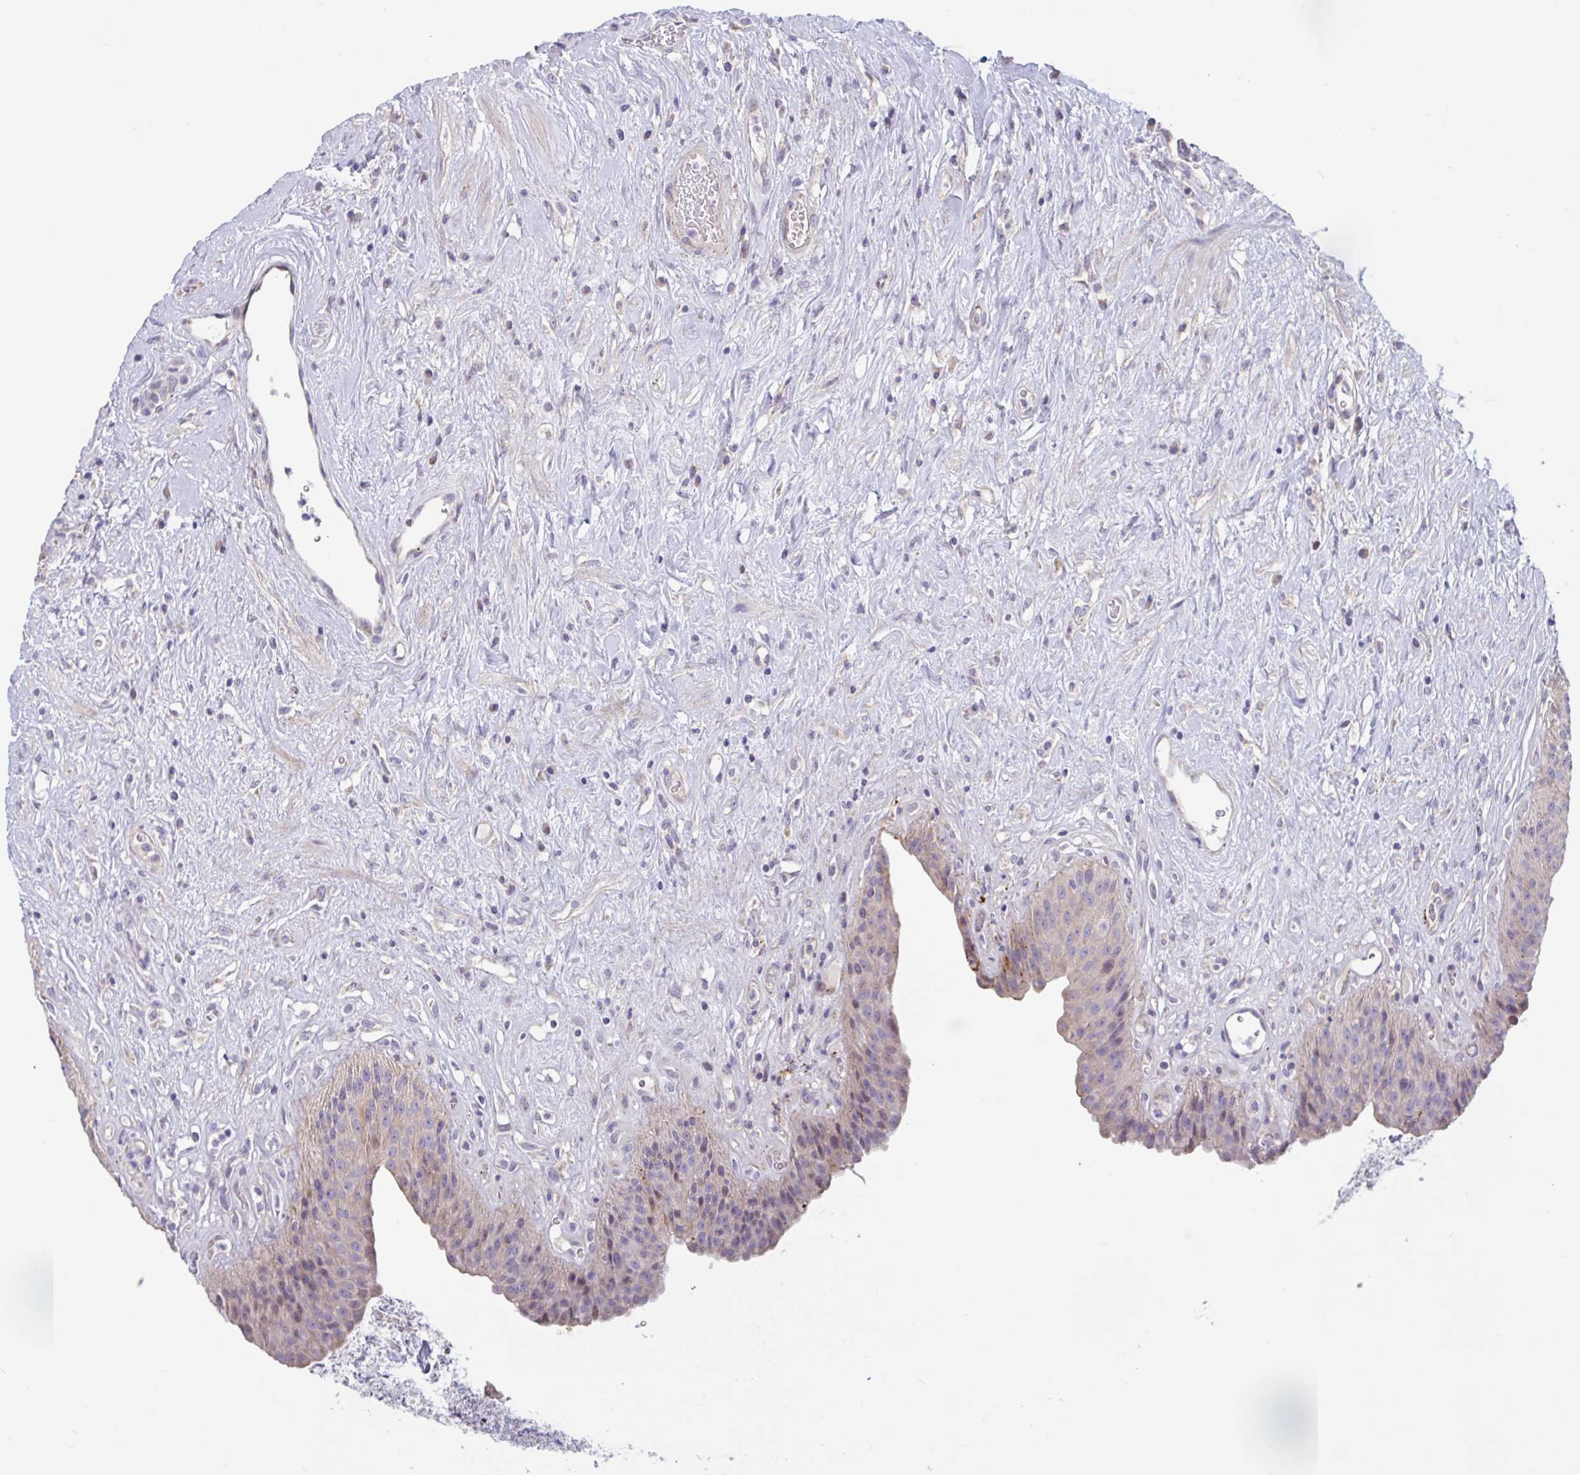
{"staining": {"intensity": "weak", "quantity": "<25%", "location": "cytoplasmic/membranous"}, "tissue": "urinary bladder", "cell_type": "Urothelial cells", "image_type": "normal", "snomed": [{"axis": "morphology", "description": "Normal tissue, NOS"}, {"axis": "topography", "description": "Urinary bladder"}], "caption": "High magnification brightfield microscopy of unremarkable urinary bladder stained with DAB (3,3'-diaminobenzidine) (brown) and counterstained with hematoxylin (blue): urothelial cells show no significant staining. Brightfield microscopy of immunohistochemistry (IHC) stained with DAB (brown) and hematoxylin (blue), captured at high magnification.", "gene": "IL37", "patient": {"sex": "female", "age": 56}}